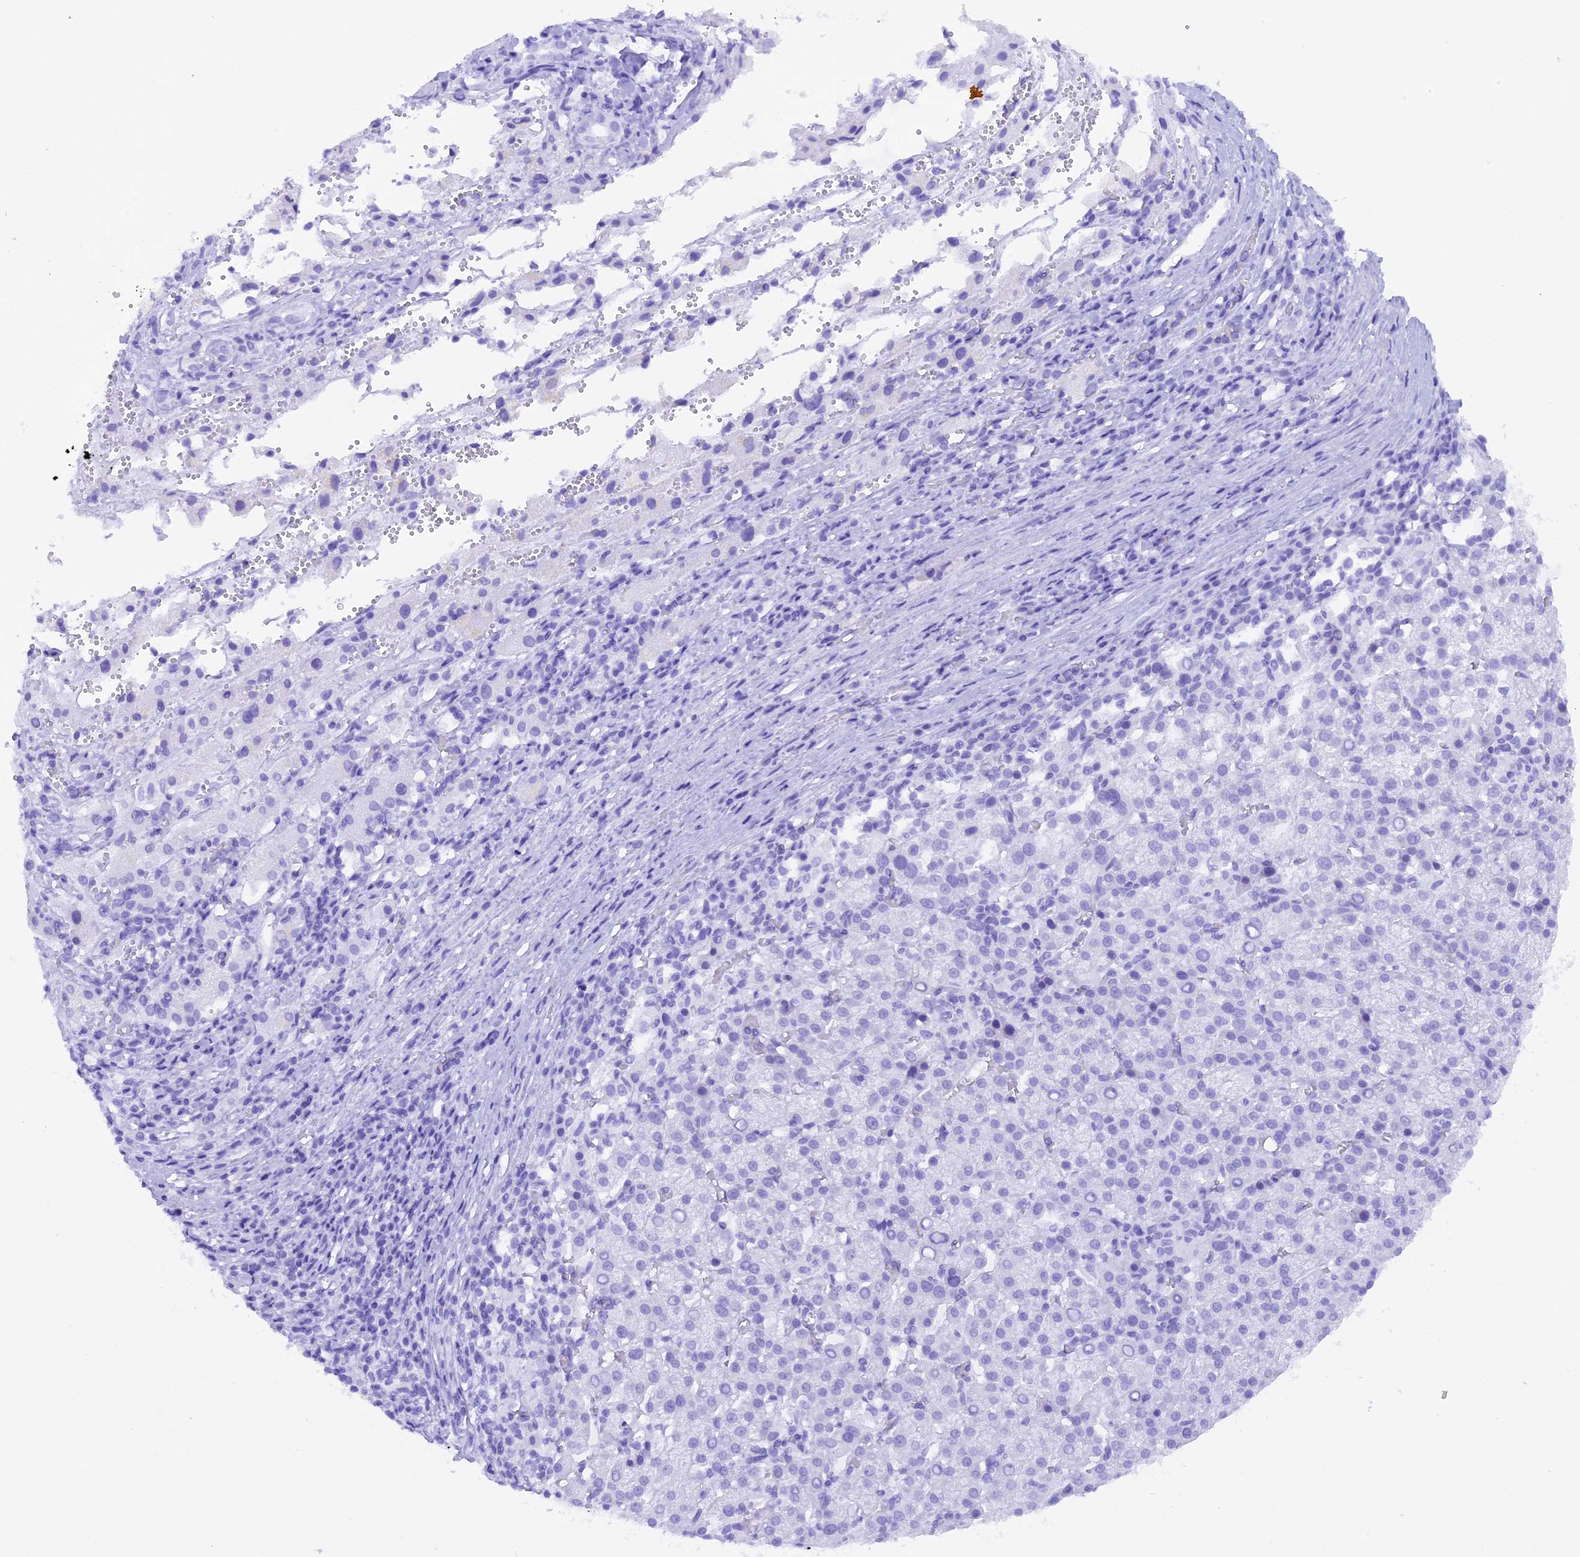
{"staining": {"intensity": "negative", "quantity": "none", "location": "none"}, "tissue": "liver cancer", "cell_type": "Tumor cells", "image_type": "cancer", "snomed": [{"axis": "morphology", "description": "Carcinoma, Hepatocellular, NOS"}, {"axis": "topography", "description": "Liver"}], "caption": "IHC photomicrograph of liver hepatocellular carcinoma stained for a protein (brown), which displays no positivity in tumor cells.", "gene": "FAM193A", "patient": {"sex": "female", "age": 58}}